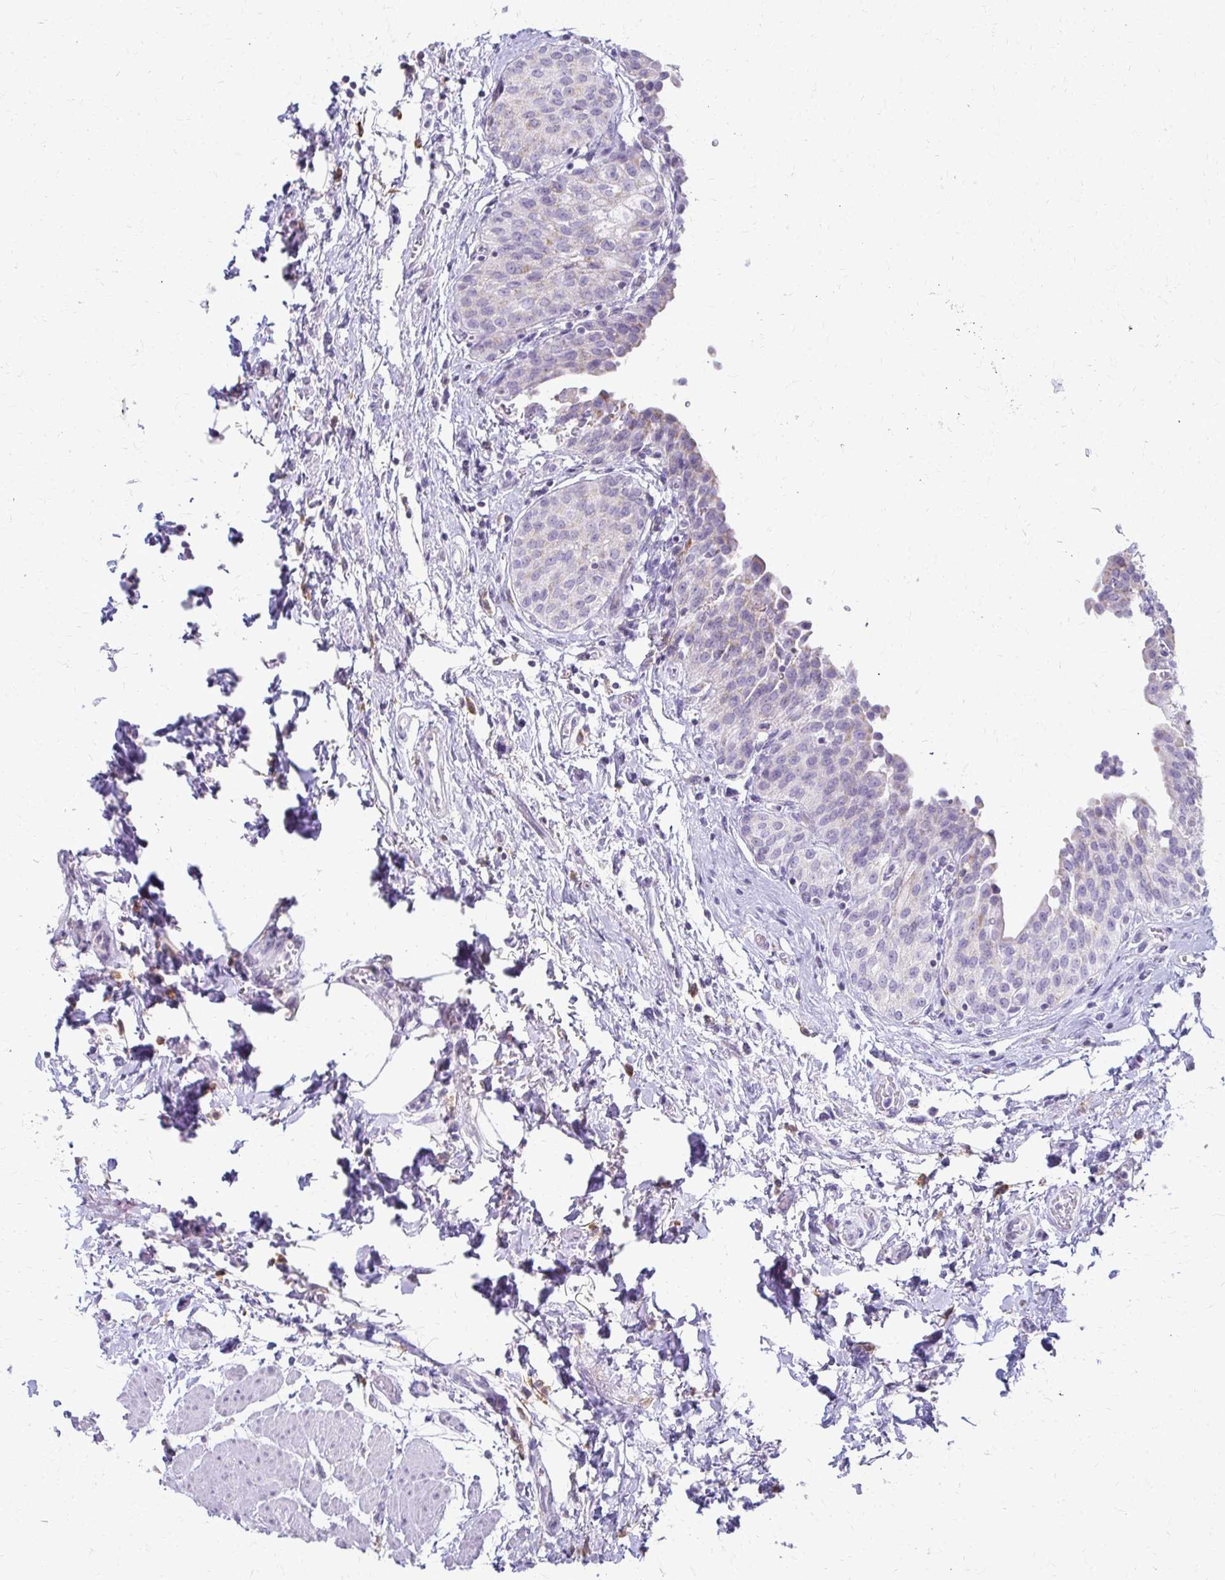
{"staining": {"intensity": "negative", "quantity": "none", "location": "none"}, "tissue": "urinary bladder", "cell_type": "Urothelial cells", "image_type": "normal", "snomed": [{"axis": "morphology", "description": "Normal tissue, NOS"}, {"axis": "topography", "description": "Urinary bladder"}], "caption": "Histopathology image shows no significant protein positivity in urothelial cells of unremarkable urinary bladder.", "gene": "FCGR2A", "patient": {"sex": "male", "age": 68}}